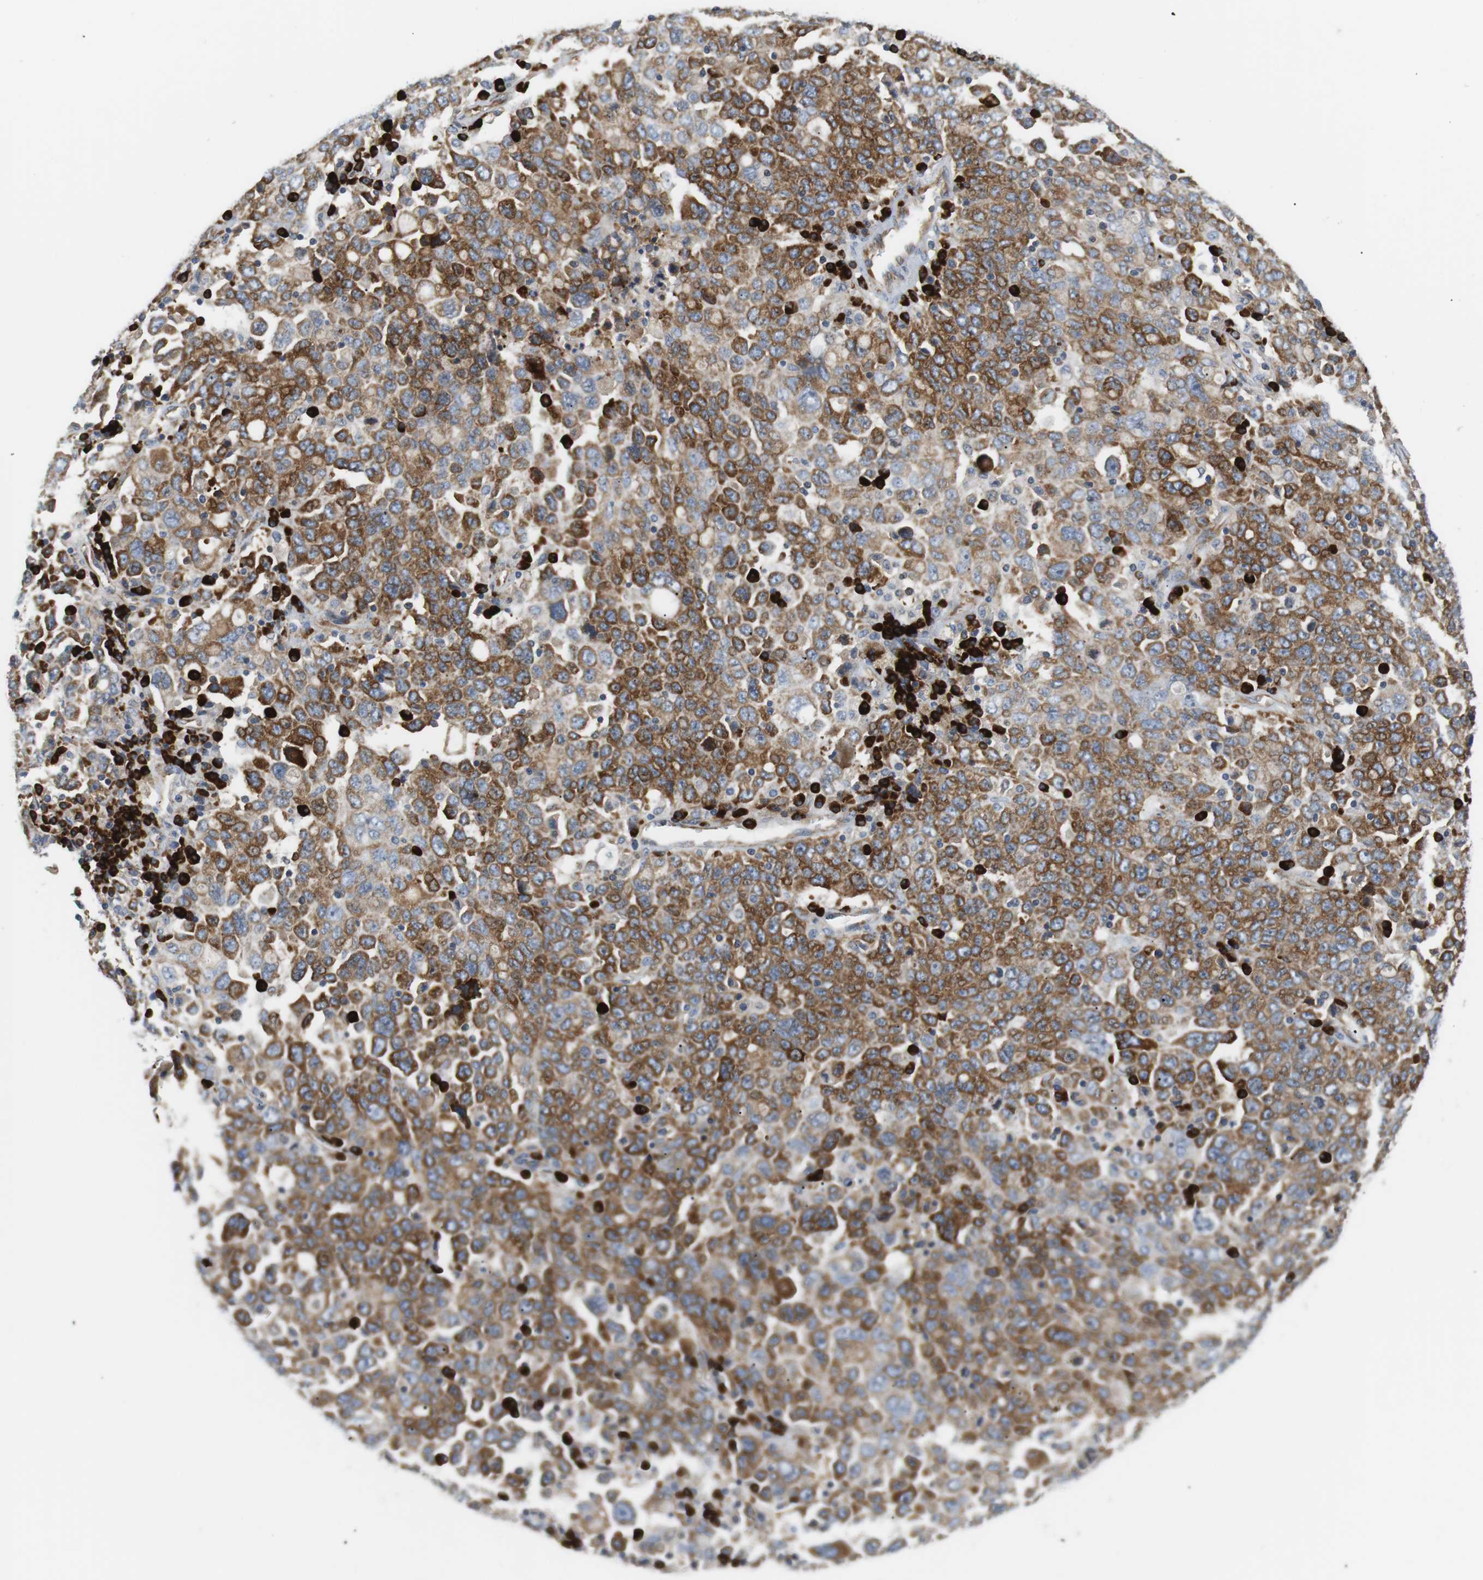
{"staining": {"intensity": "moderate", "quantity": ">75%", "location": "cytoplasmic/membranous"}, "tissue": "ovarian cancer", "cell_type": "Tumor cells", "image_type": "cancer", "snomed": [{"axis": "morphology", "description": "Carcinoma, endometroid"}, {"axis": "topography", "description": "Ovary"}], "caption": "Tumor cells demonstrate medium levels of moderate cytoplasmic/membranous positivity in approximately >75% of cells in ovarian cancer.", "gene": "TMEM200A", "patient": {"sex": "female", "age": 62}}